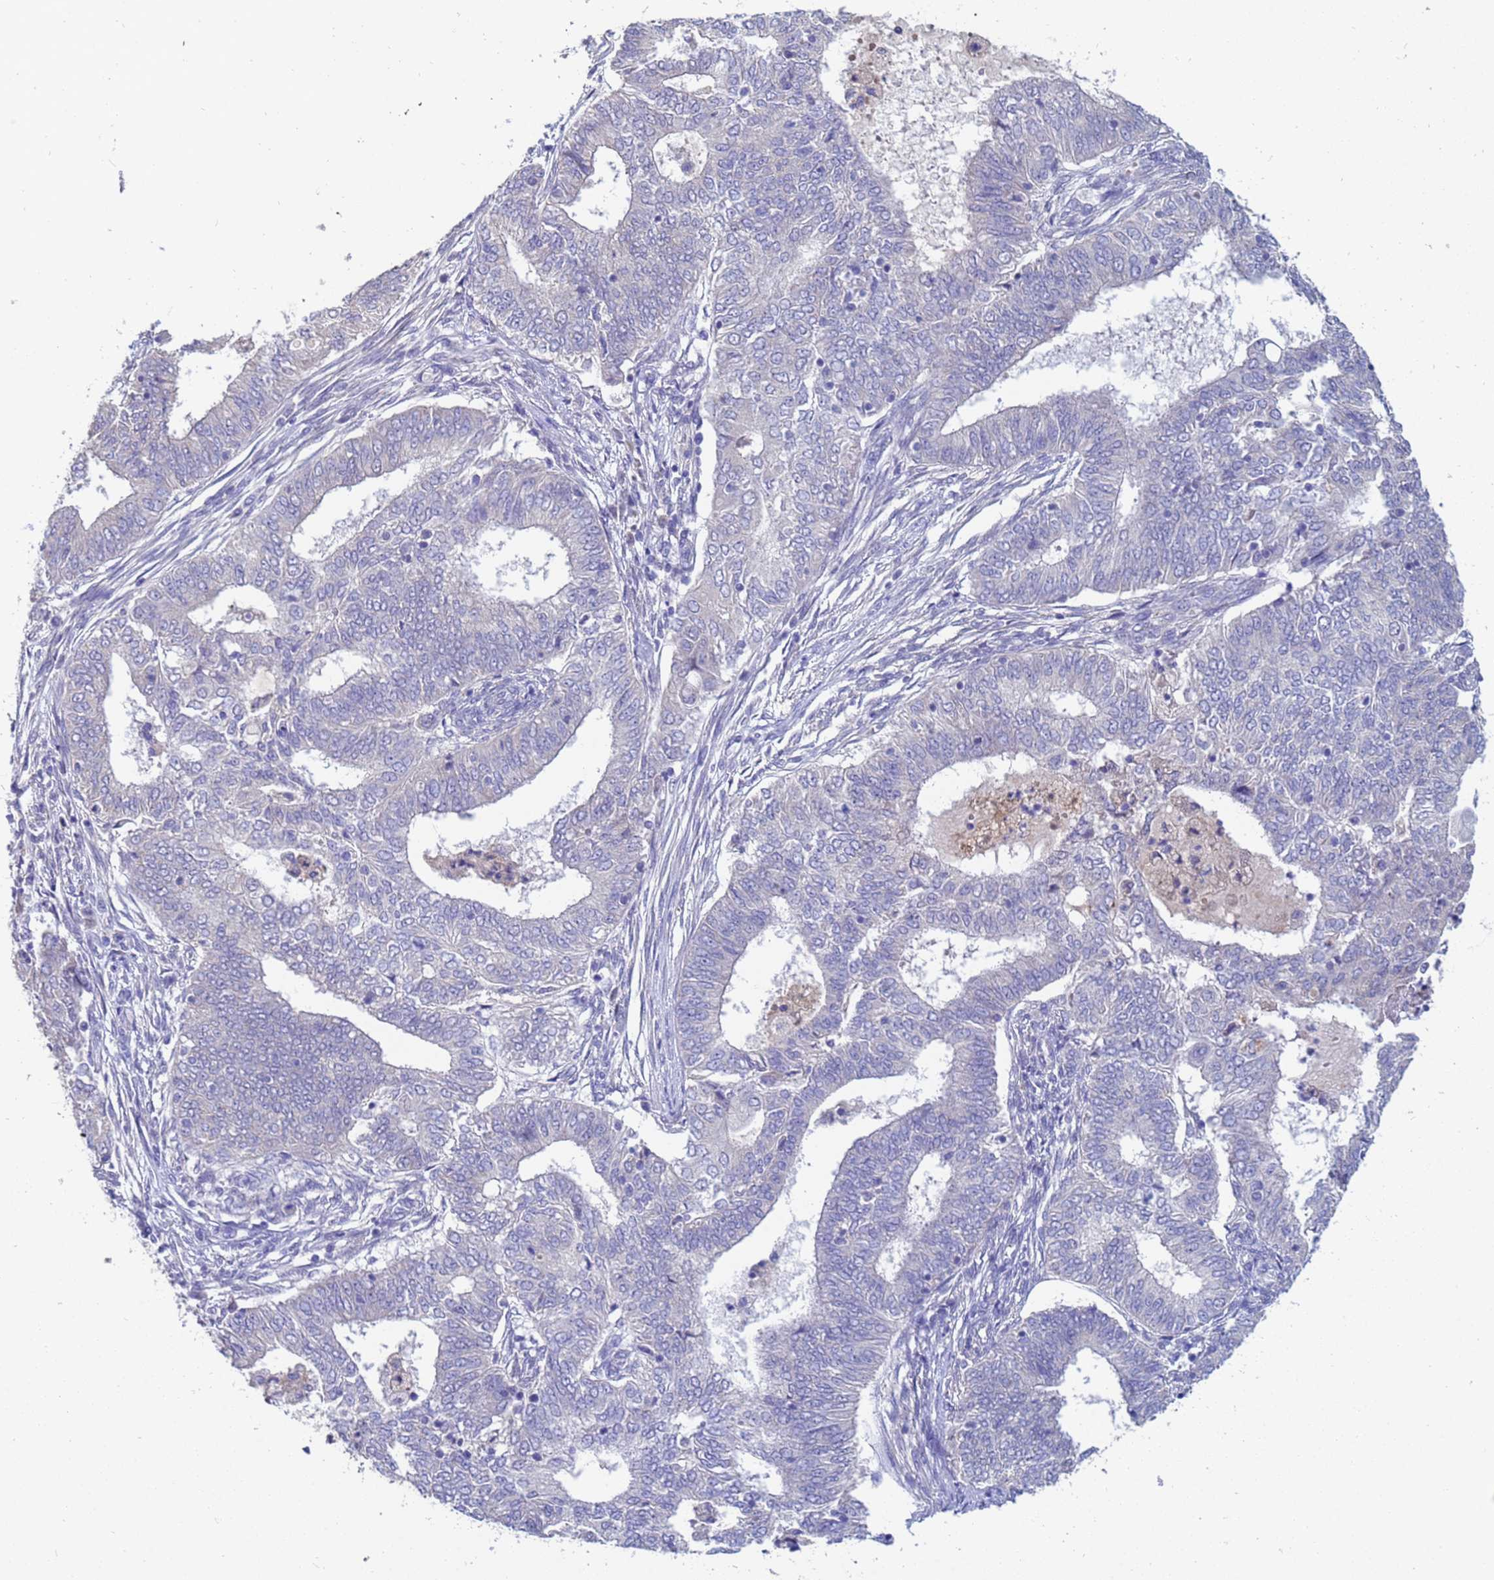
{"staining": {"intensity": "negative", "quantity": "none", "location": "none"}, "tissue": "endometrial cancer", "cell_type": "Tumor cells", "image_type": "cancer", "snomed": [{"axis": "morphology", "description": "Adenocarcinoma, NOS"}, {"axis": "topography", "description": "Endometrium"}], "caption": "Immunohistochemistry (IHC) photomicrograph of endometrial cancer stained for a protein (brown), which exhibits no expression in tumor cells. The staining was performed using DAB to visualize the protein expression in brown, while the nuclei were stained in blue with hematoxylin (Magnification: 20x).", "gene": "IHO1", "patient": {"sex": "female", "age": 62}}